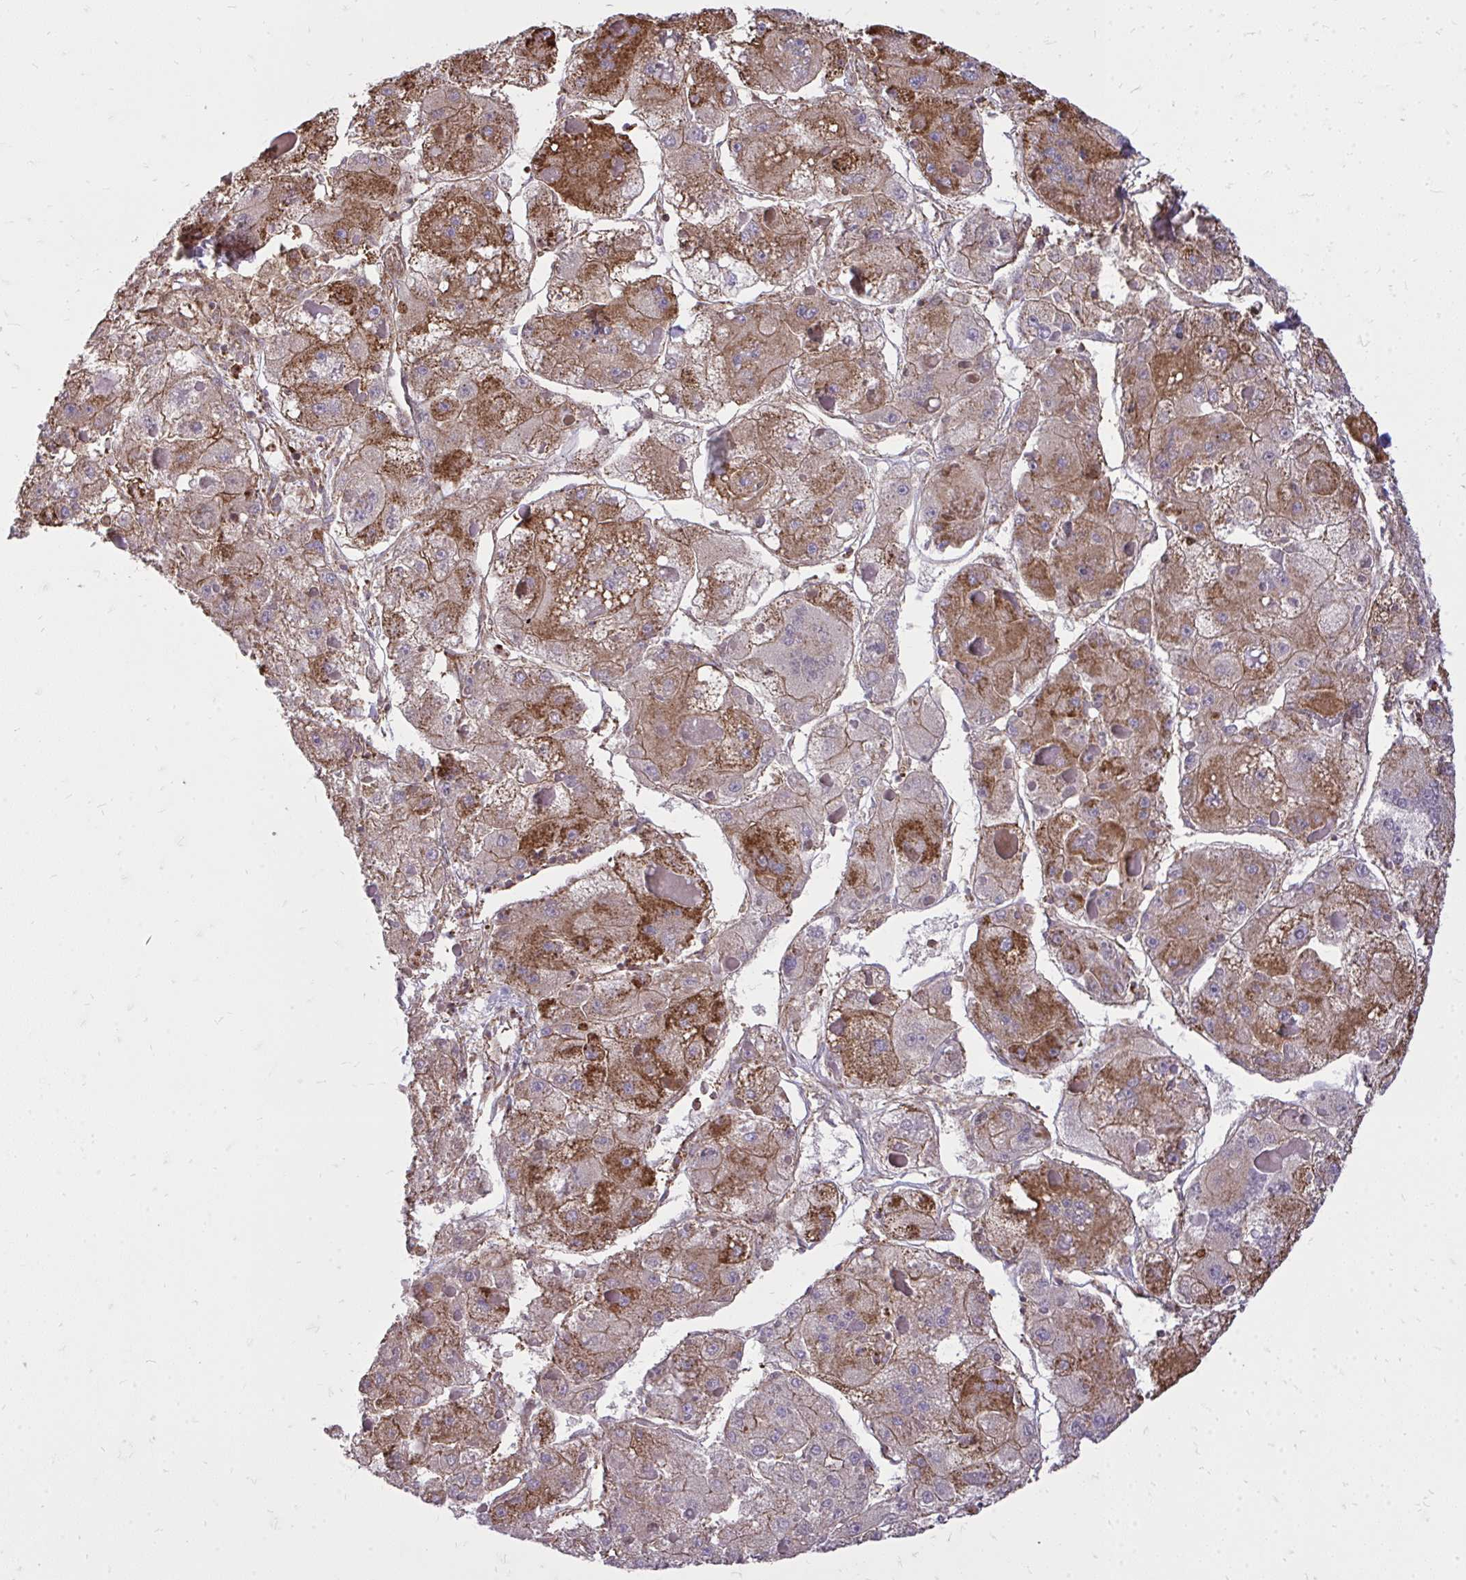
{"staining": {"intensity": "strong", "quantity": ">75%", "location": "cytoplasmic/membranous"}, "tissue": "liver cancer", "cell_type": "Tumor cells", "image_type": "cancer", "snomed": [{"axis": "morphology", "description": "Carcinoma, Hepatocellular, NOS"}, {"axis": "topography", "description": "Liver"}], "caption": "Immunohistochemistry (IHC) of human liver cancer (hepatocellular carcinoma) shows high levels of strong cytoplasmic/membranous positivity in approximately >75% of tumor cells. (IHC, brightfield microscopy, high magnification).", "gene": "SLC7A5", "patient": {"sex": "female", "age": 73}}